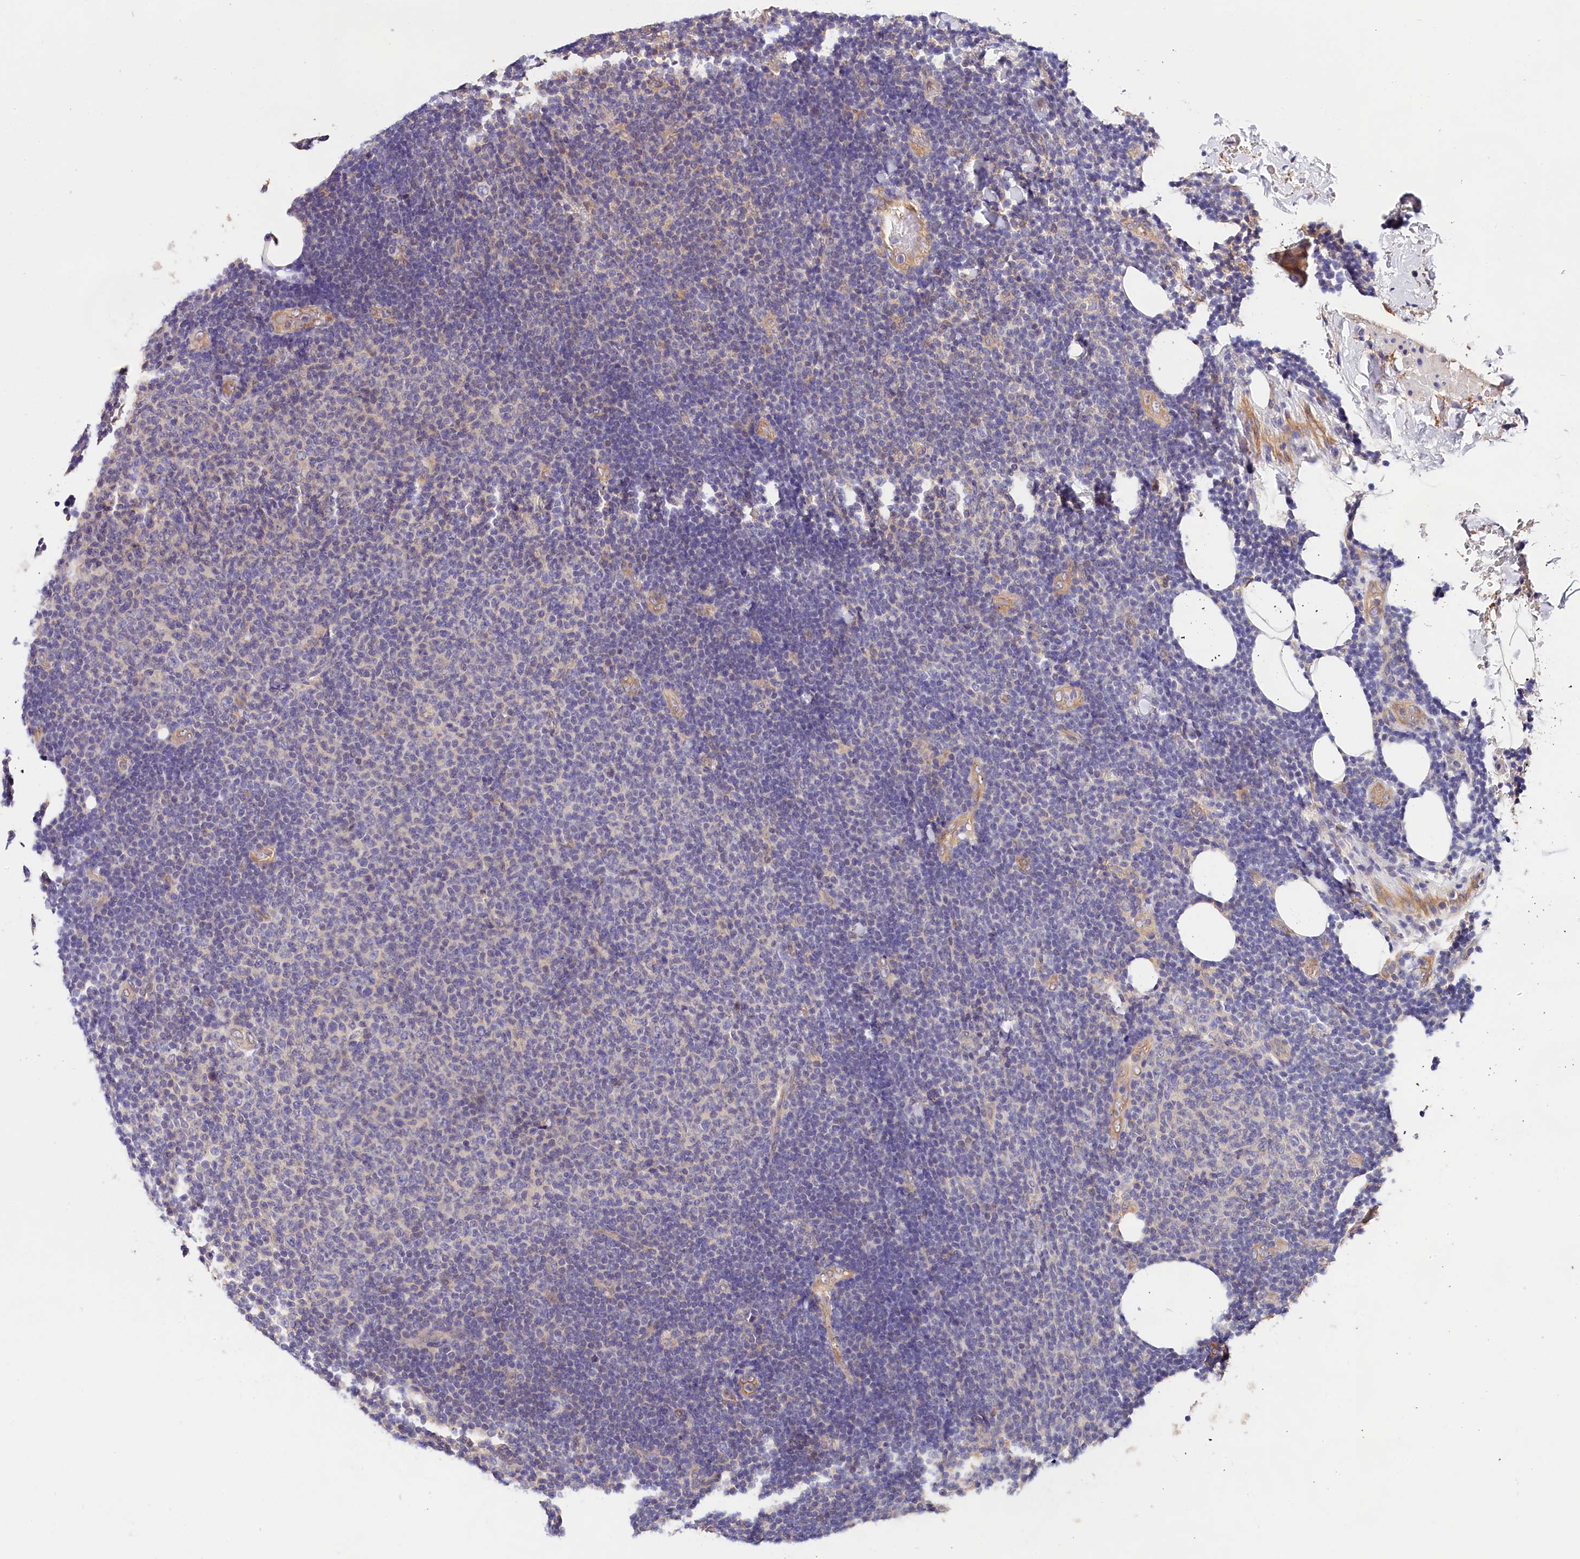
{"staining": {"intensity": "negative", "quantity": "none", "location": "none"}, "tissue": "lymphoma", "cell_type": "Tumor cells", "image_type": "cancer", "snomed": [{"axis": "morphology", "description": "Malignant lymphoma, non-Hodgkin's type, Low grade"}, {"axis": "topography", "description": "Lymph node"}], "caption": "Histopathology image shows no protein staining in tumor cells of lymphoma tissue.", "gene": "OAS3", "patient": {"sex": "male", "age": 66}}